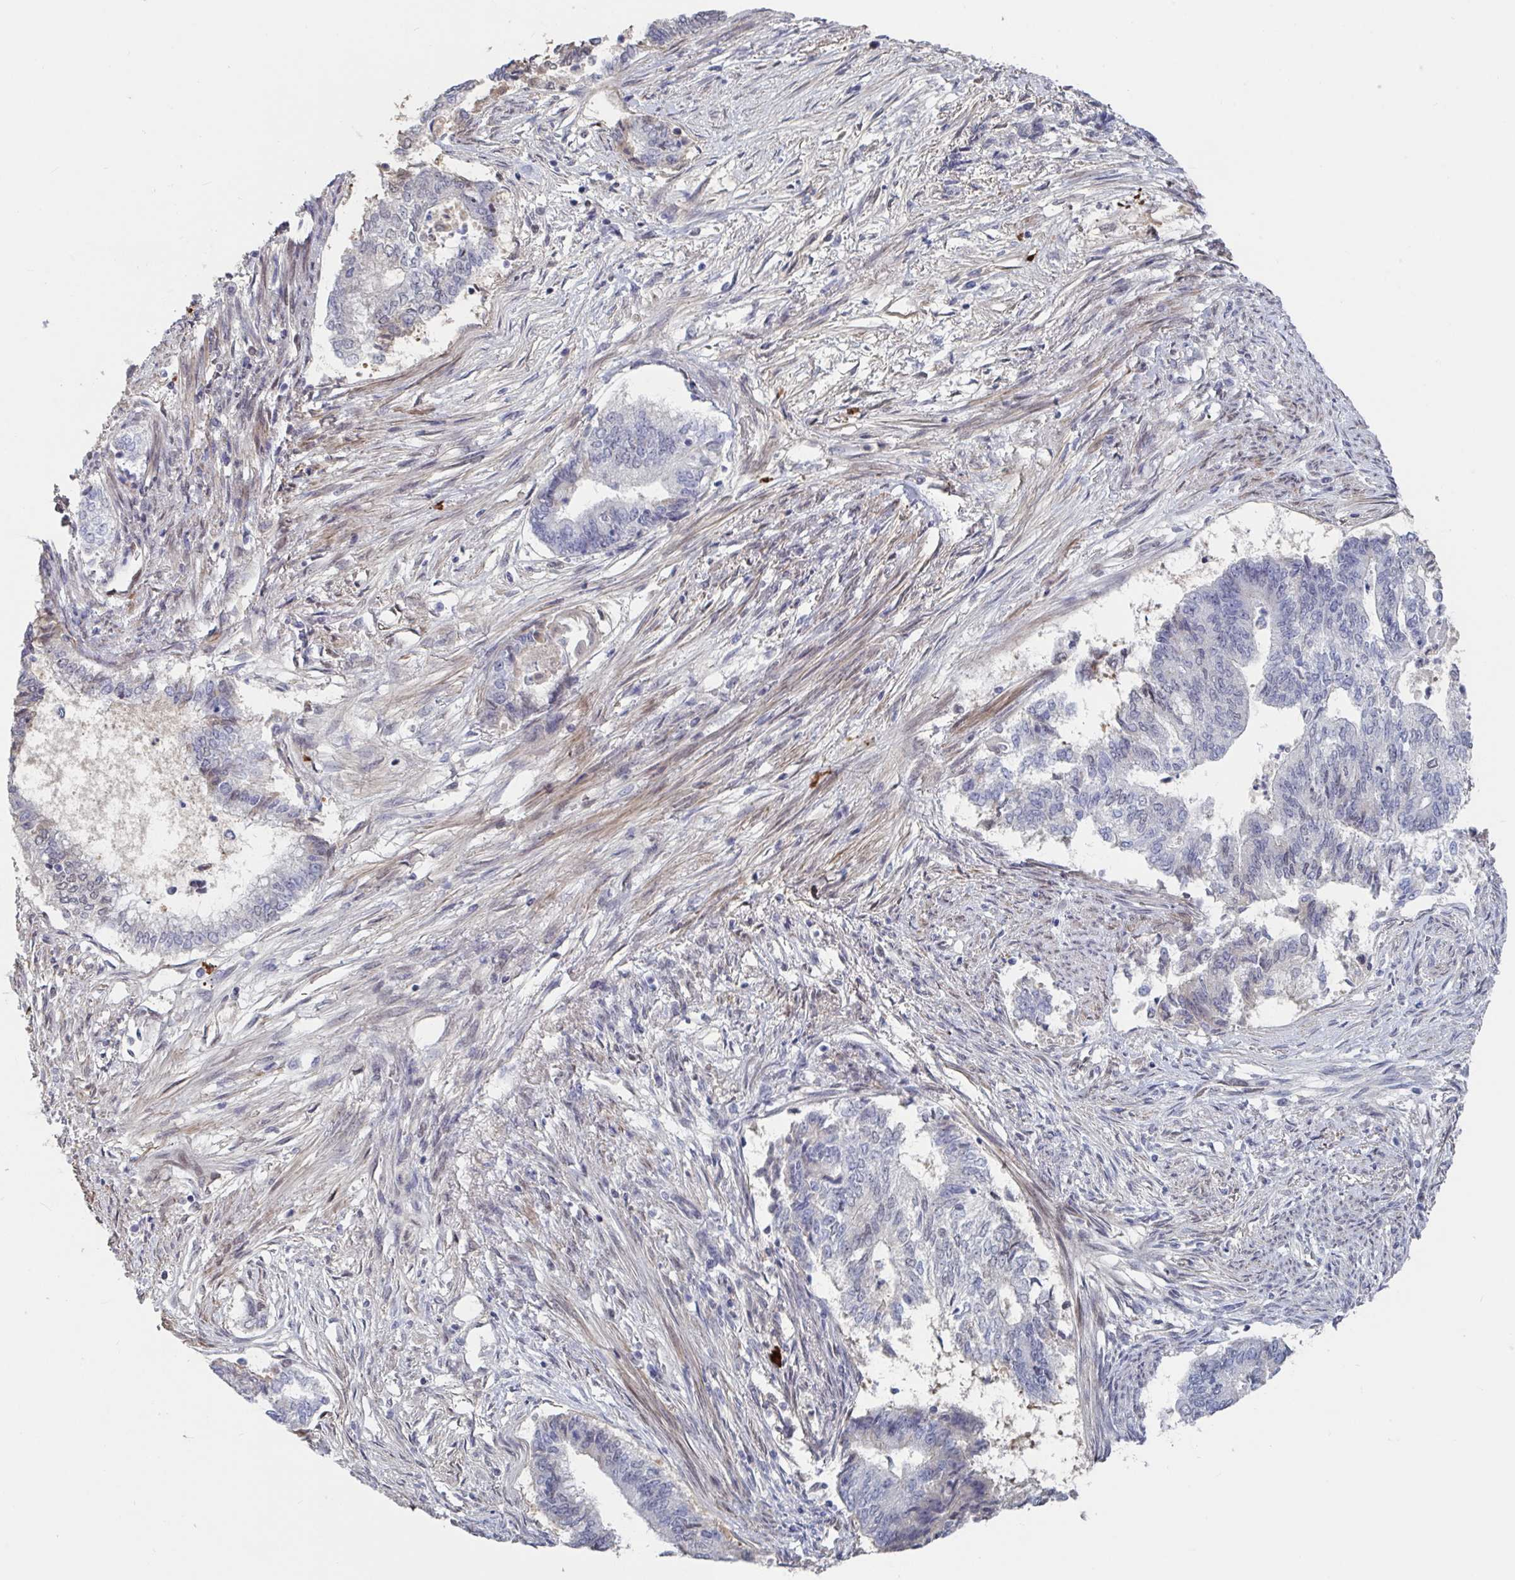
{"staining": {"intensity": "weak", "quantity": "<25%", "location": "nuclear"}, "tissue": "endometrial cancer", "cell_type": "Tumor cells", "image_type": "cancer", "snomed": [{"axis": "morphology", "description": "Adenocarcinoma, NOS"}, {"axis": "topography", "description": "Endometrium"}], "caption": "Immunohistochemistry micrograph of neoplastic tissue: human endometrial adenocarcinoma stained with DAB (3,3'-diaminobenzidine) demonstrates no significant protein positivity in tumor cells.", "gene": "BCL7B", "patient": {"sex": "female", "age": 65}}